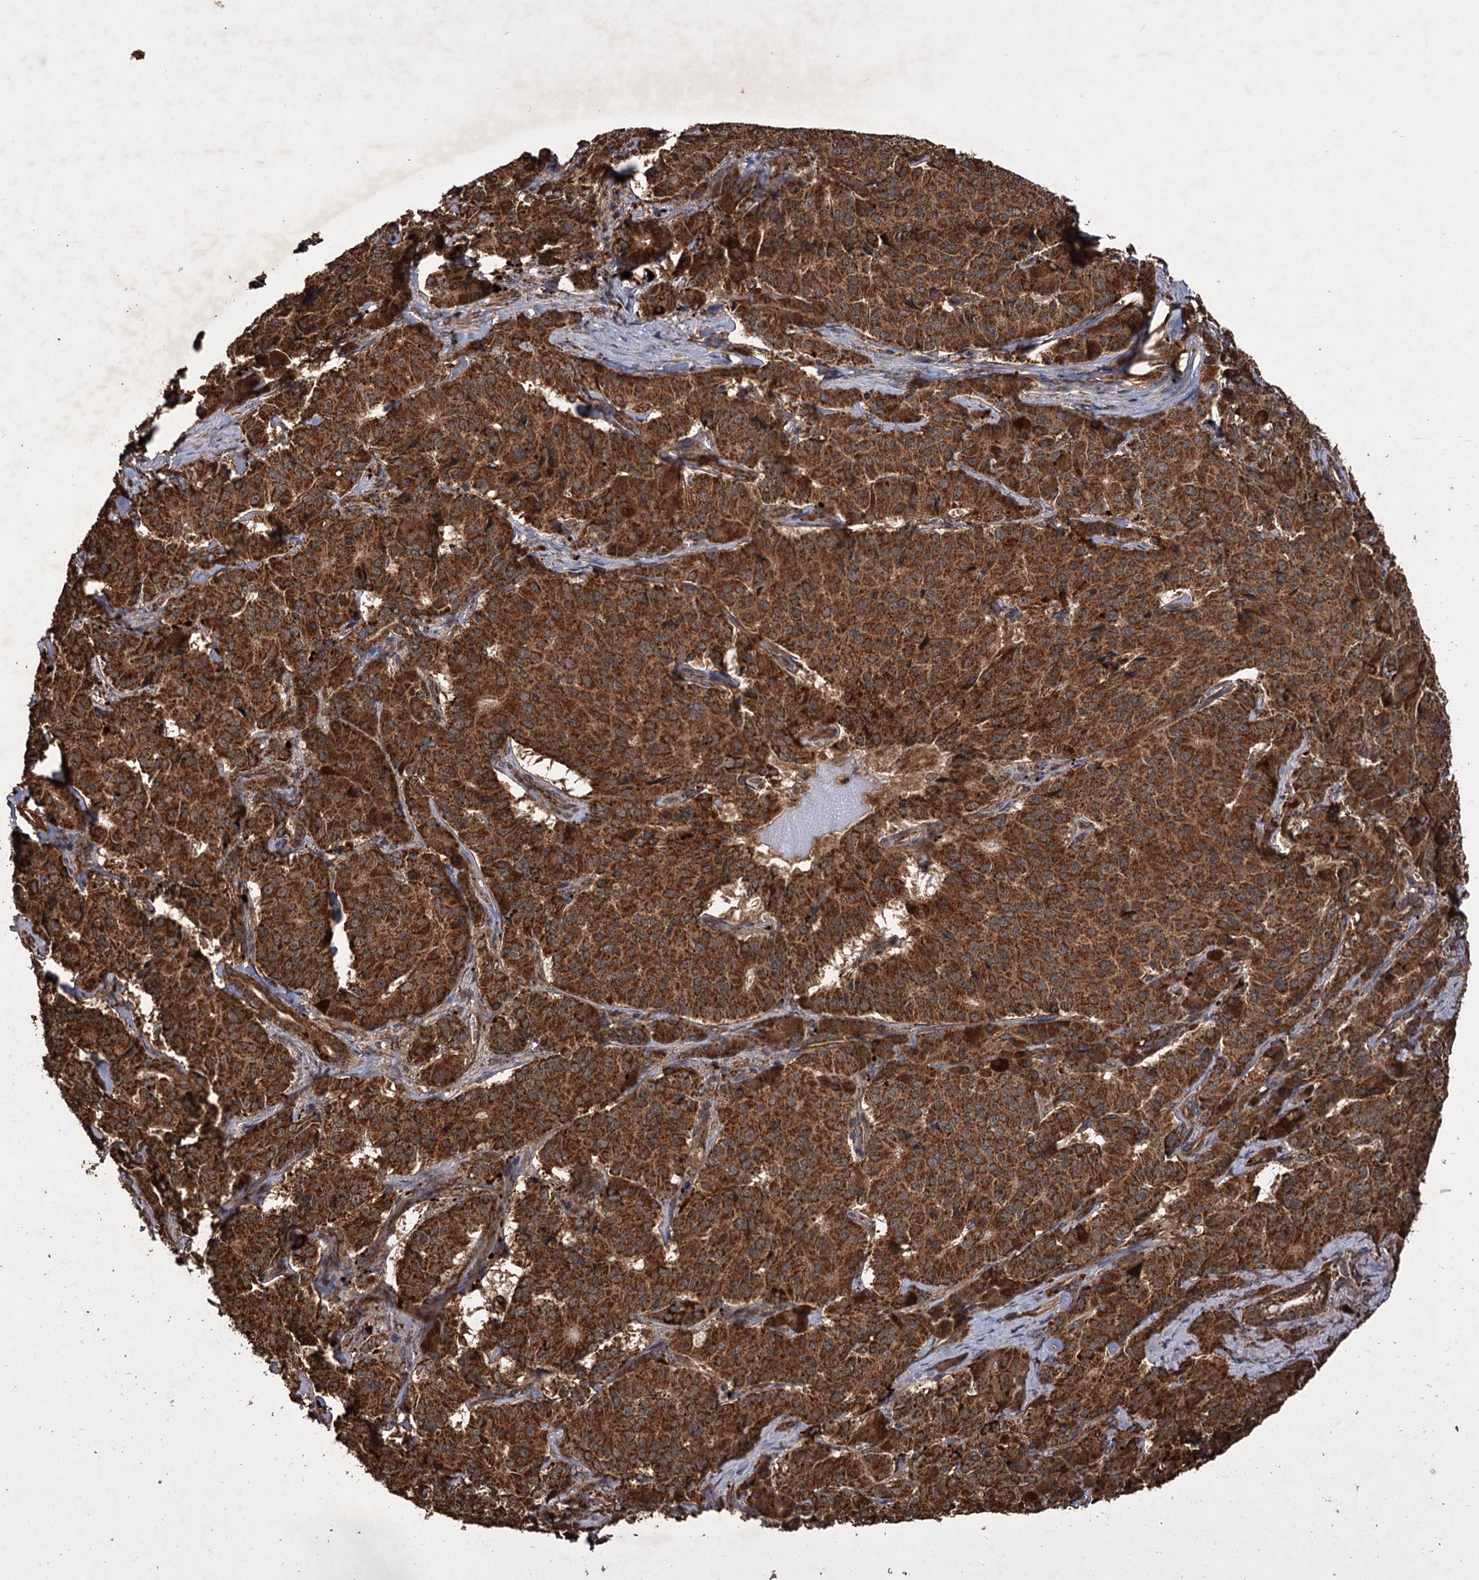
{"staining": {"intensity": "strong", "quantity": ">75%", "location": "cytoplasmic/membranous"}, "tissue": "pancreatic cancer", "cell_type": "Tumor cells", "image_type": "cancer", "snomed": [{"axis": "morphology", "description": "Adenocarcinoma, NOS"}, {"axis": "topography", "description": "Pancreas"}], "caption": "High-power microscopy captured an IHC photomicrograph of pancreatic cancer, revealing strong cytoplasmic/membranous staining in about >75% of tumor cells. (DAB IHC with brightfield microscopy, high magnification).", "gene": "IPO4", "patient": {"sex": "female", "age": 74}}